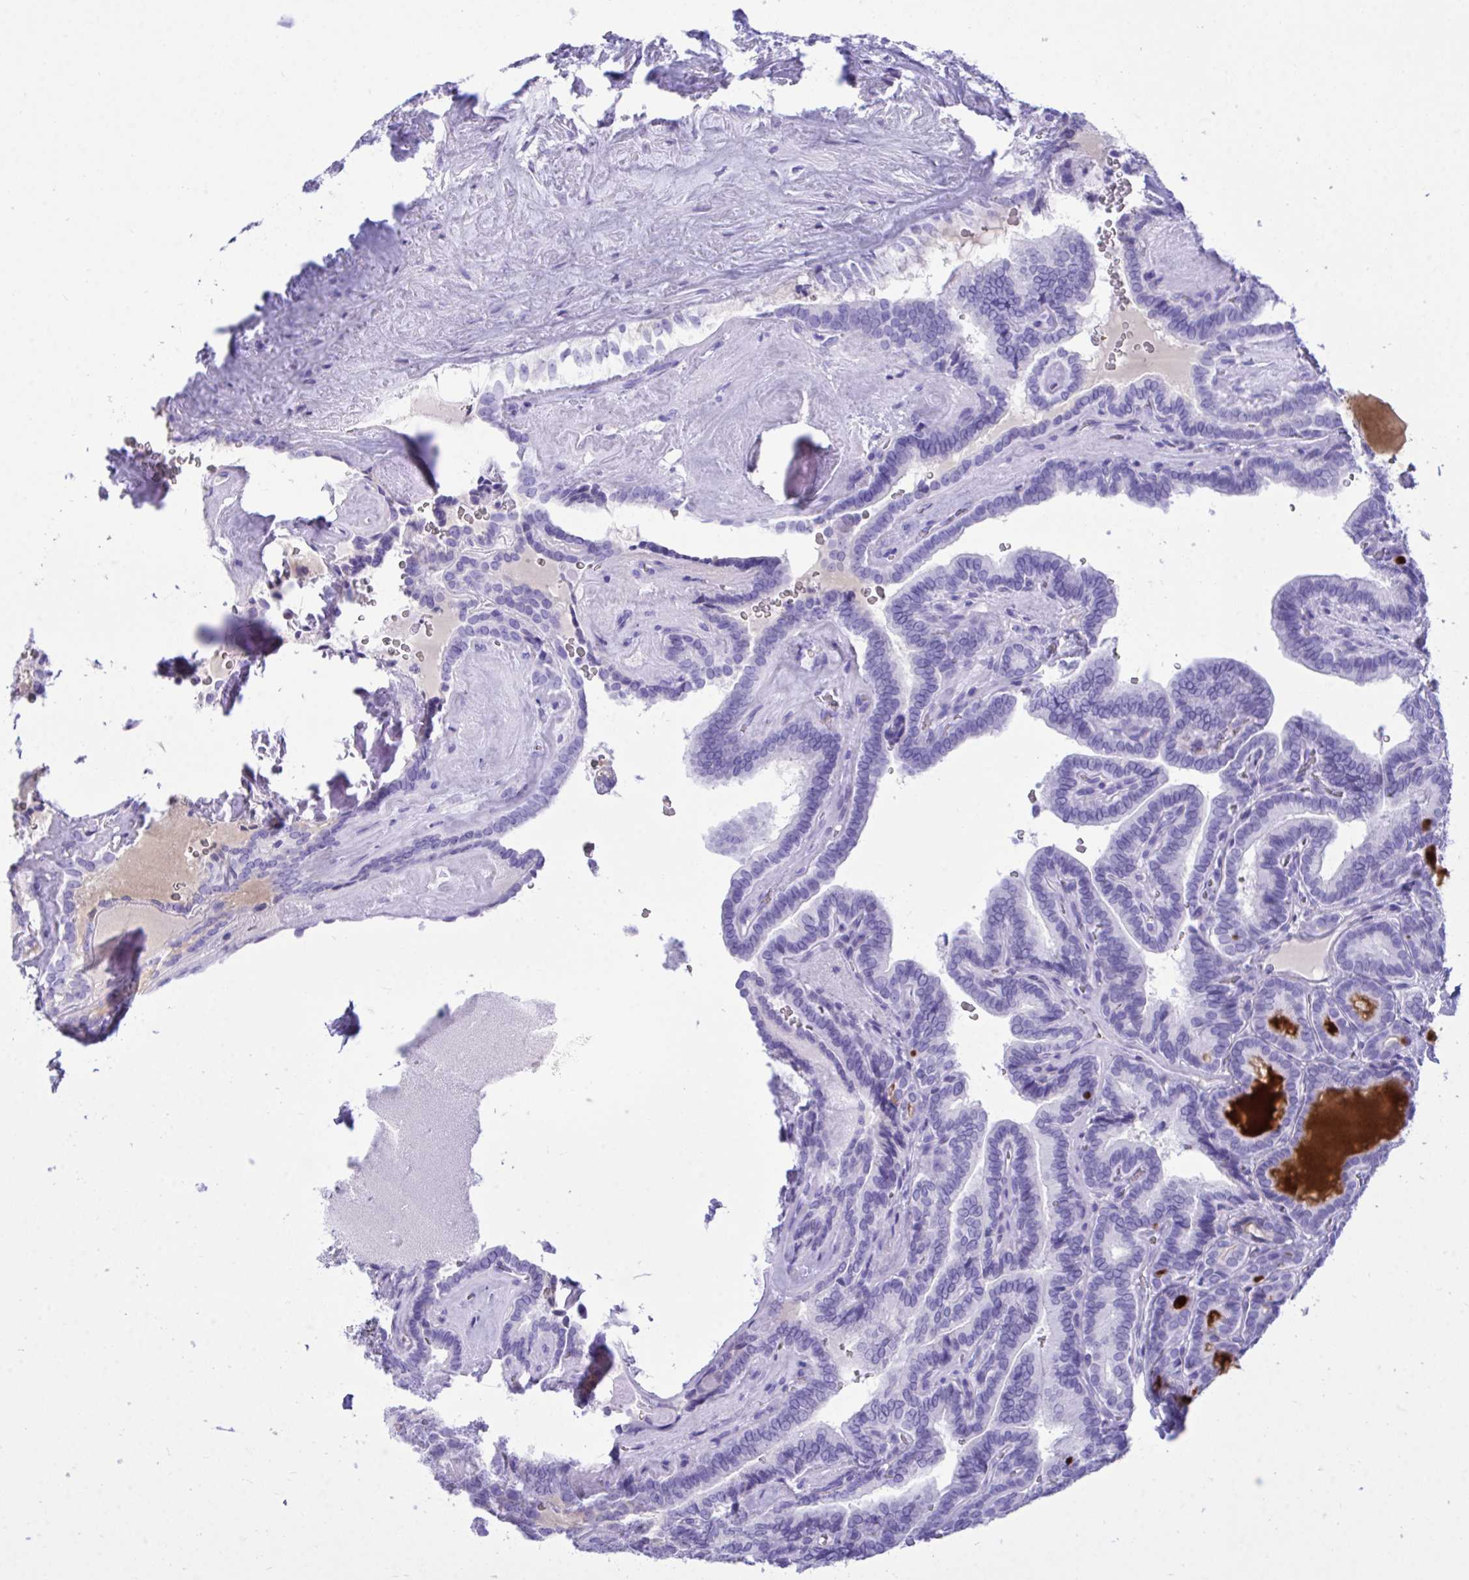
{"staining": {"intensity": "negative", "quantity": "none", "location": "none"}, "tissue": "thyroid cancer", "cell_type": "Tumor cells", "image_type": "cancer", "snomed": [{"axis": "morphology", "description": "Papillary adenocarcinoma, NOS"}, {"axis": "topography", "description": "Thyroid gland"}], "caption": "The immunohistochemistry photomicrograph has no significant positivity in tumor cells of thyroid papillary adenocarcinoma tissue.", "gene": "BEX5", "patient": {"sex": "female", "age": 21}}